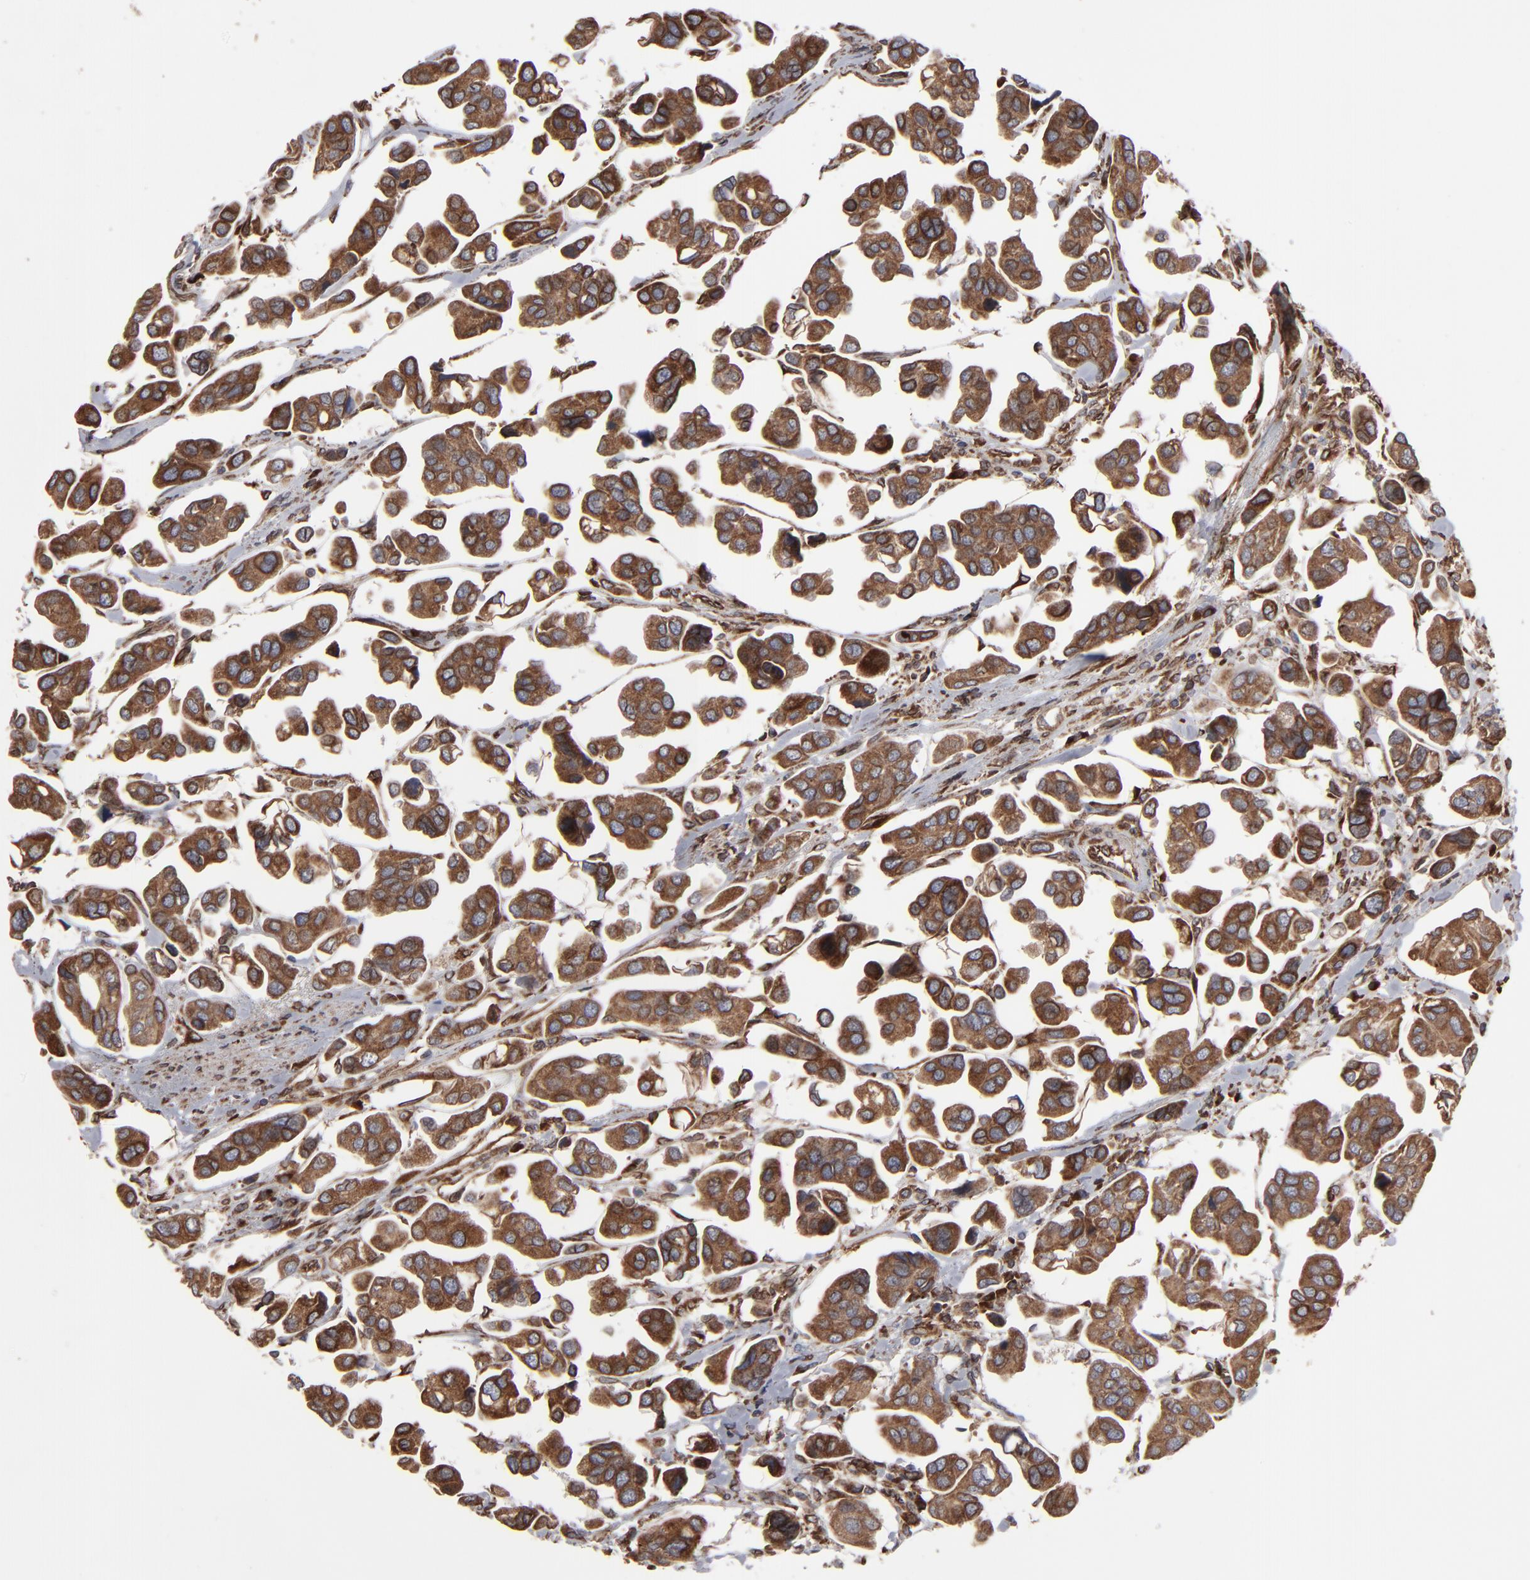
{"staining": {"intensity": "moderate", "quantity": ">75%", "location": "cytoplasmic/membranous"}, "tissue": "urothelial cancer", "cell_type": "Tumor cells", "image_type": "cancer", "snomed": [{"axis": "morphology", "description": "Adenocarcinoma, NOS"}, {"axis": "topography", "description": "Urinary bladder"}], "caption": "Immunohistochemistry (IHC) photomicrograph of adenocarcinoma stained for a protein (brown), which exhibits medium levels of moderate cytoplasmic/membranous positivity in about >75% of tumor cells.", "gene": "CNIH1", "patient": {"sex": "male", "age": 61}}